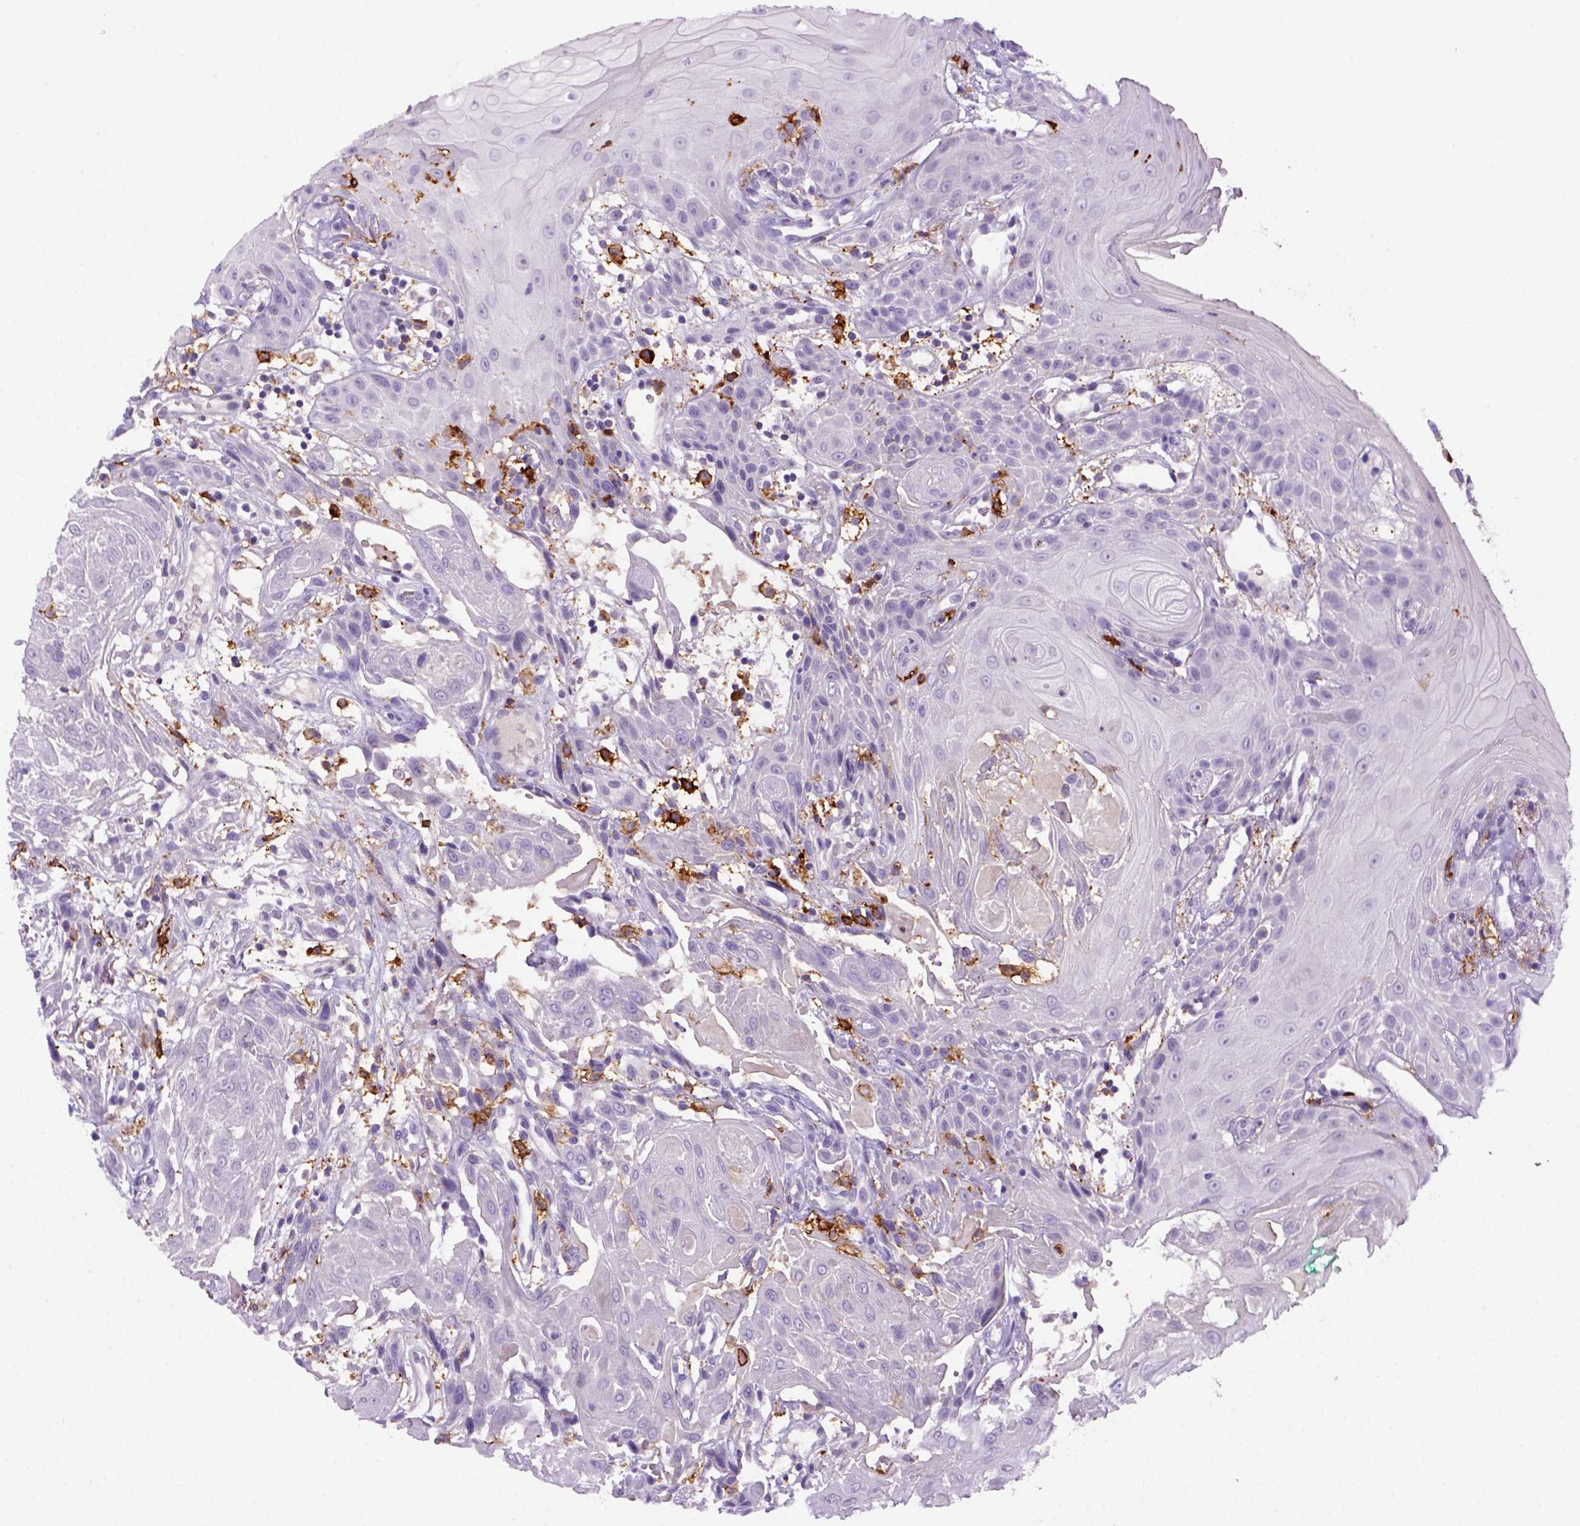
{"staining": {"intensity": "negative", "quantity": "none", "location": "none"}, "tissue": "head and neck cancer", "cell_type": "Tumor cells", "image_type": "cancer", "snomed": [{"axis": "morphology", "description": "Normal tissue, NOS"}, {"axis": "morphology", "description": "Squamous cell carcinoma, NOS"}, {"axis": "topography", "description": "Oral tissue"}, {"axis": "topography", "description": "Salivary gland"}, {"axis": "topography", "description": "Head-Neck"}], "caption": "The IHC image has no significant expression in tumor cells of head and neck cancer tissue.", "gene": "CD14", "patient": {"sex": "female", "age": 62}}